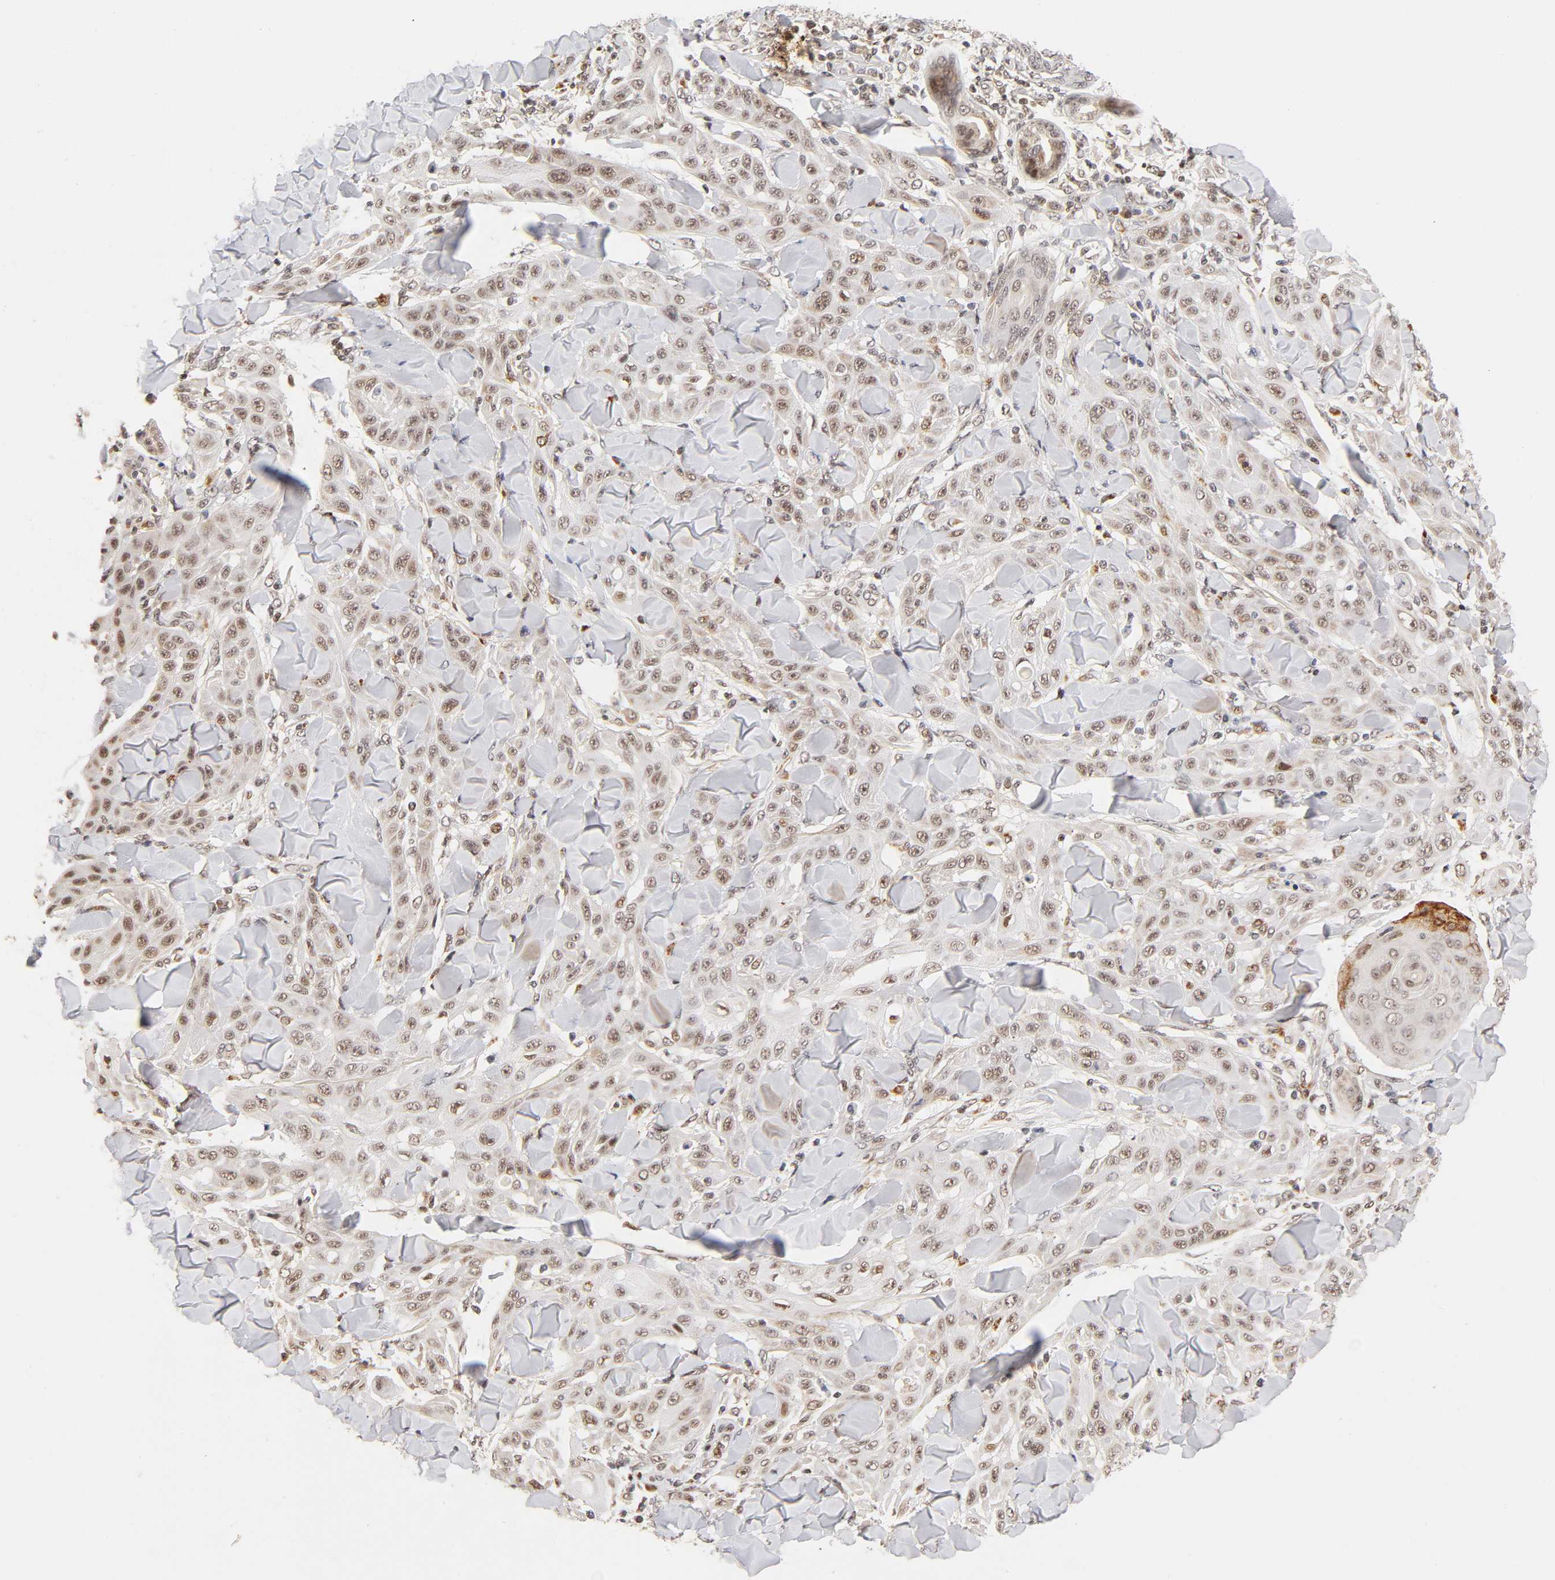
{"staining": {"intensity": "weak", "quantity": "<25%", "location": "cytoplasmic/membranous,nuclear"}, "tissue": "skin cancer", "cell_type": "Tumor cells", "image_type": "cancer", "snomed": [{"axis": "morphology", "description": "Squamous cell carcinoma, NOS"}, {"axis": "topography", "description": "Skin"}], "caption": "The IHC micrograph has no significant positivity in tumor cells of squamous cell carcinoma (skin) tissue.", "gene": "TAF10", "patient": {"sex": "male", "age": 24}}